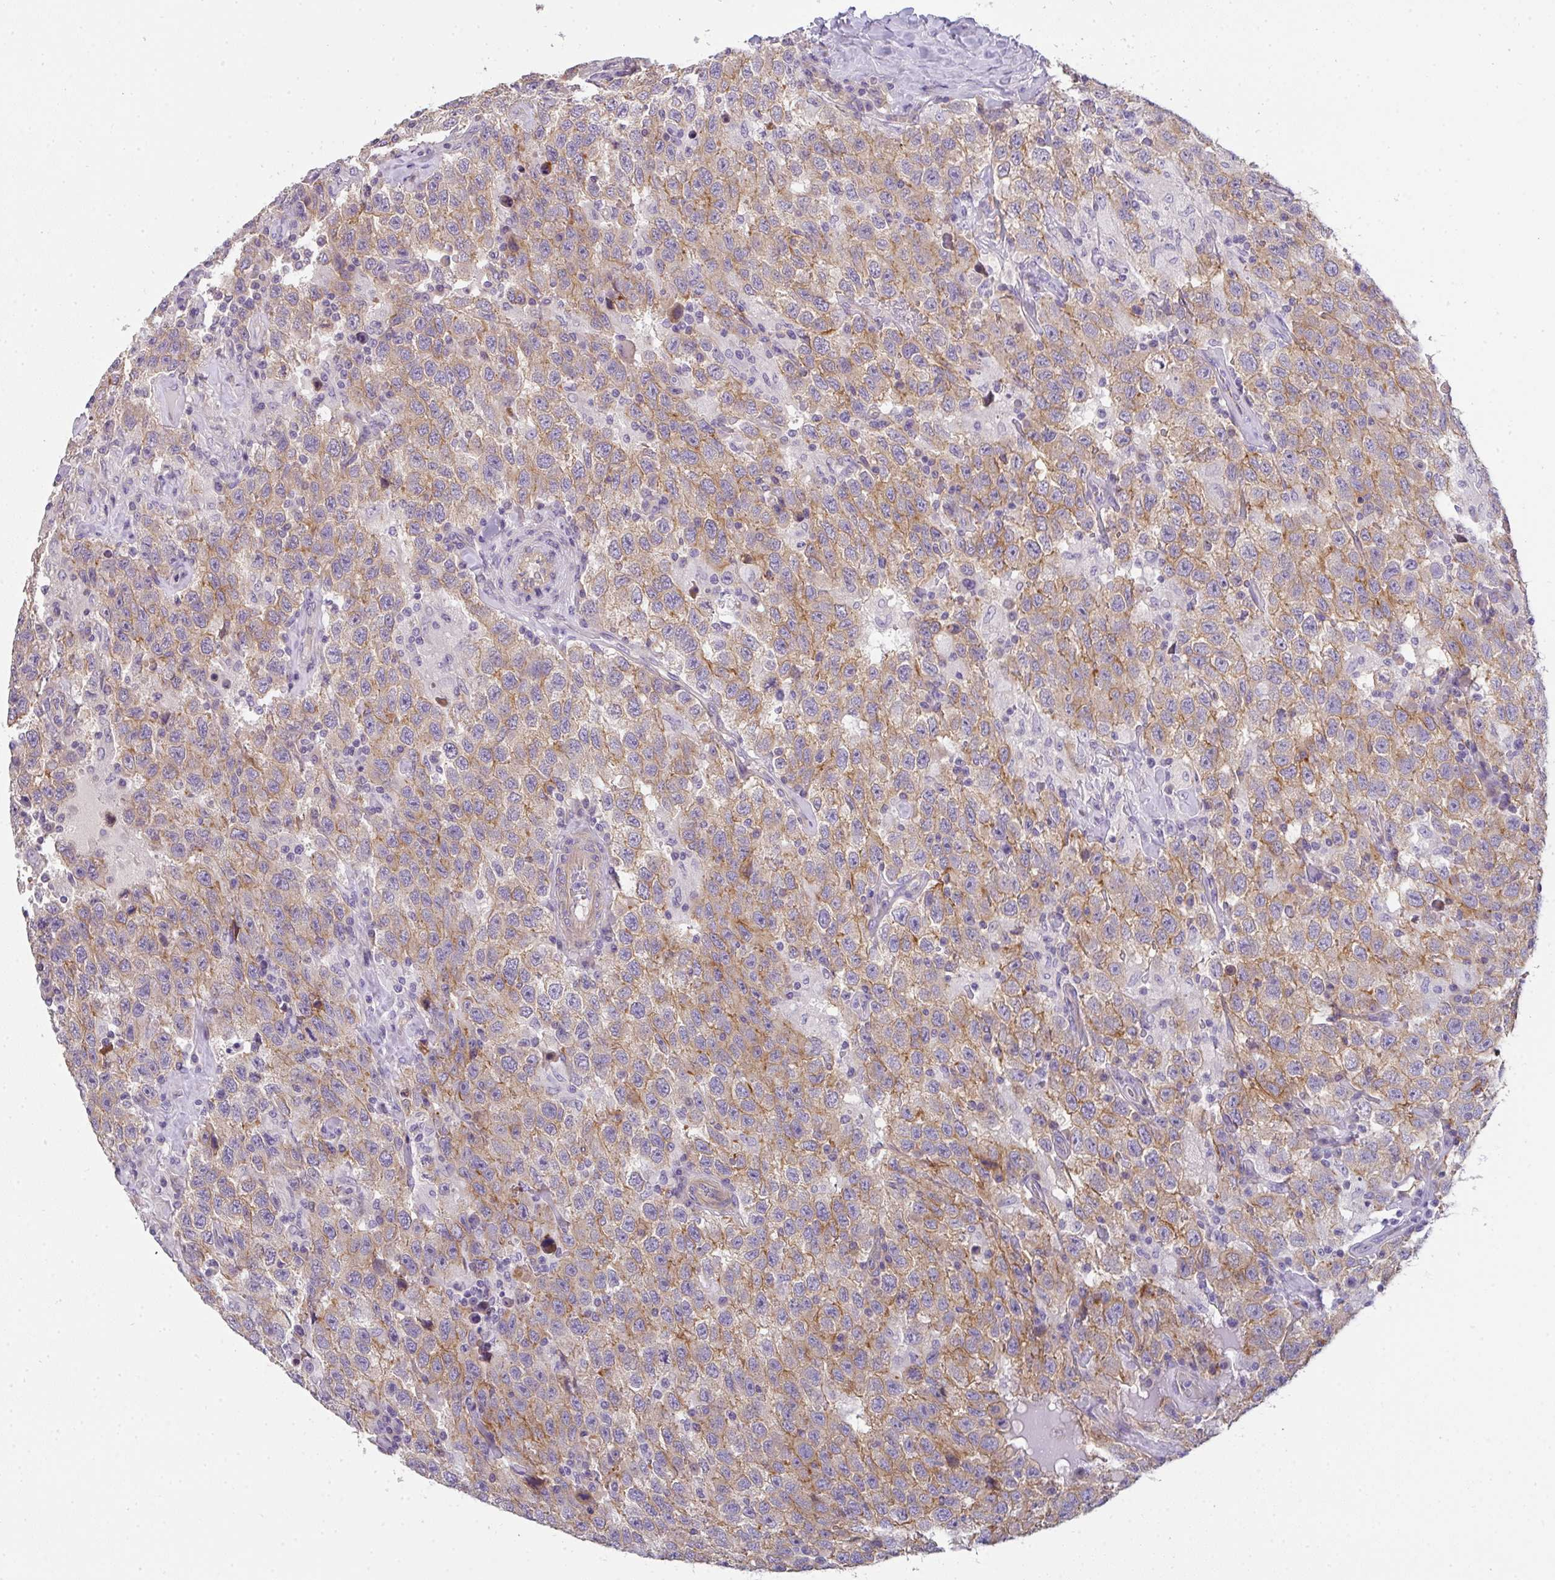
{"staining": {"intensity": "moderate", "quantity": ">75%", "location": "cytoplasmic/membranous"}, "tissue": "testis cancer", "cell_type": "Tumor cells", "image_type": "cancer", "snomed": [{"axis": "morphology", "description": "Seminoma, NOS"}, {"axis": "topography", "description": "Testis"}], "caption": "An image of human testis cancer (seminoma) stained for a protein displays moderate cytoplasmic/membranous brown staining in tumor cells. (Brightfield microscopy of DAB IHC at high magnification).", "gene": "FILIP1", "patient": {"sex": "male", "age": 41}}